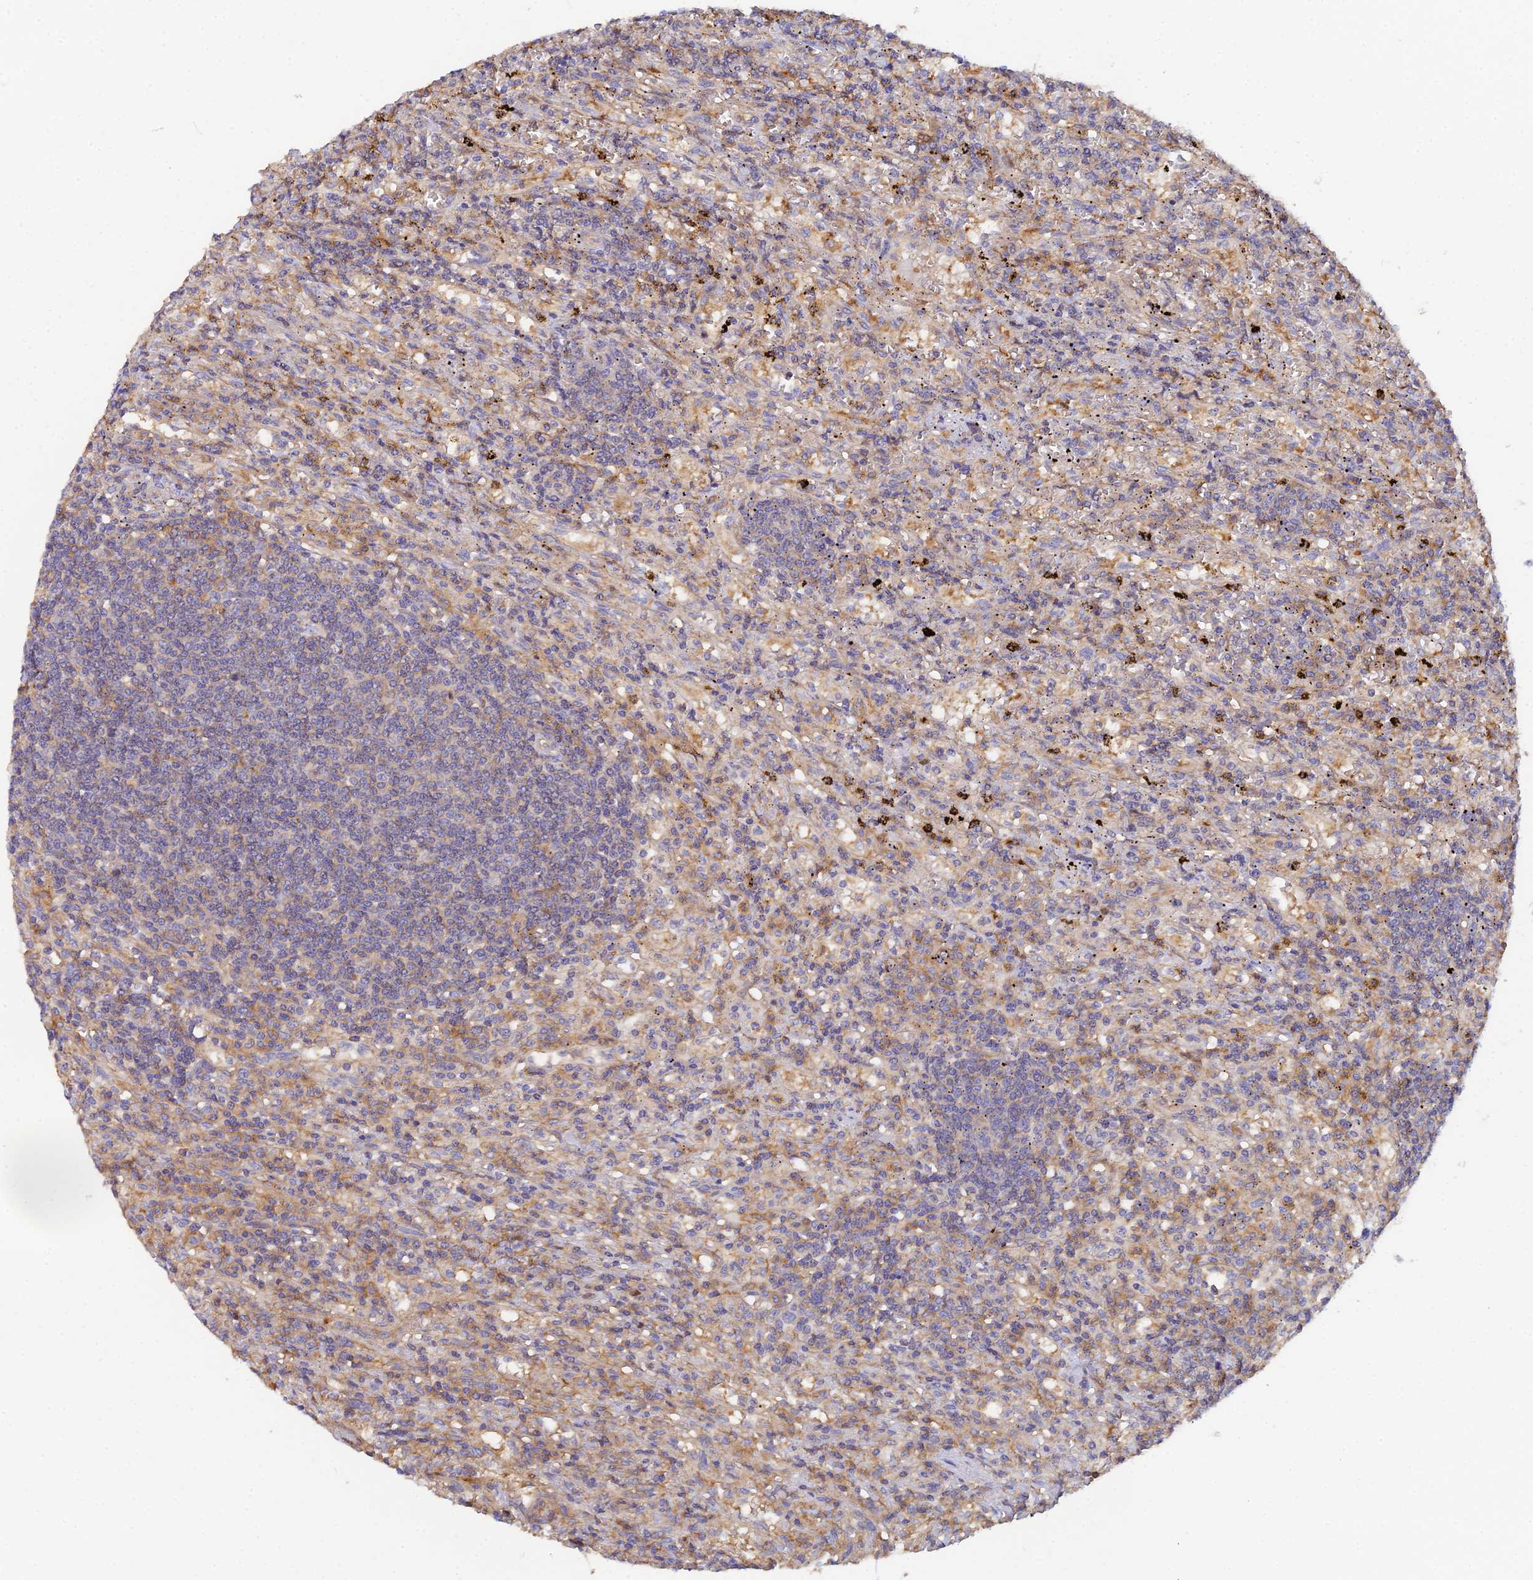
{"staining": {"intensity": "negative", "quantity": "none", "location": "none"}, "tissue": "lymphoma", "cell_type": "Tumor cells", "image_type": "cancer", "snomed": [{"axis": "morphology", "description": "Malignant lymphoma, non-Hodgkin's type, Low grade"}, {"axis": "topography", "description": "Spleen"}], "caption": "Tumor cells show no significant staining in low-grade malignant lymphoma, non-Hodgkin's type.", "gene": "GNG5B", "patient": {"sex": "male", "age": 76}}